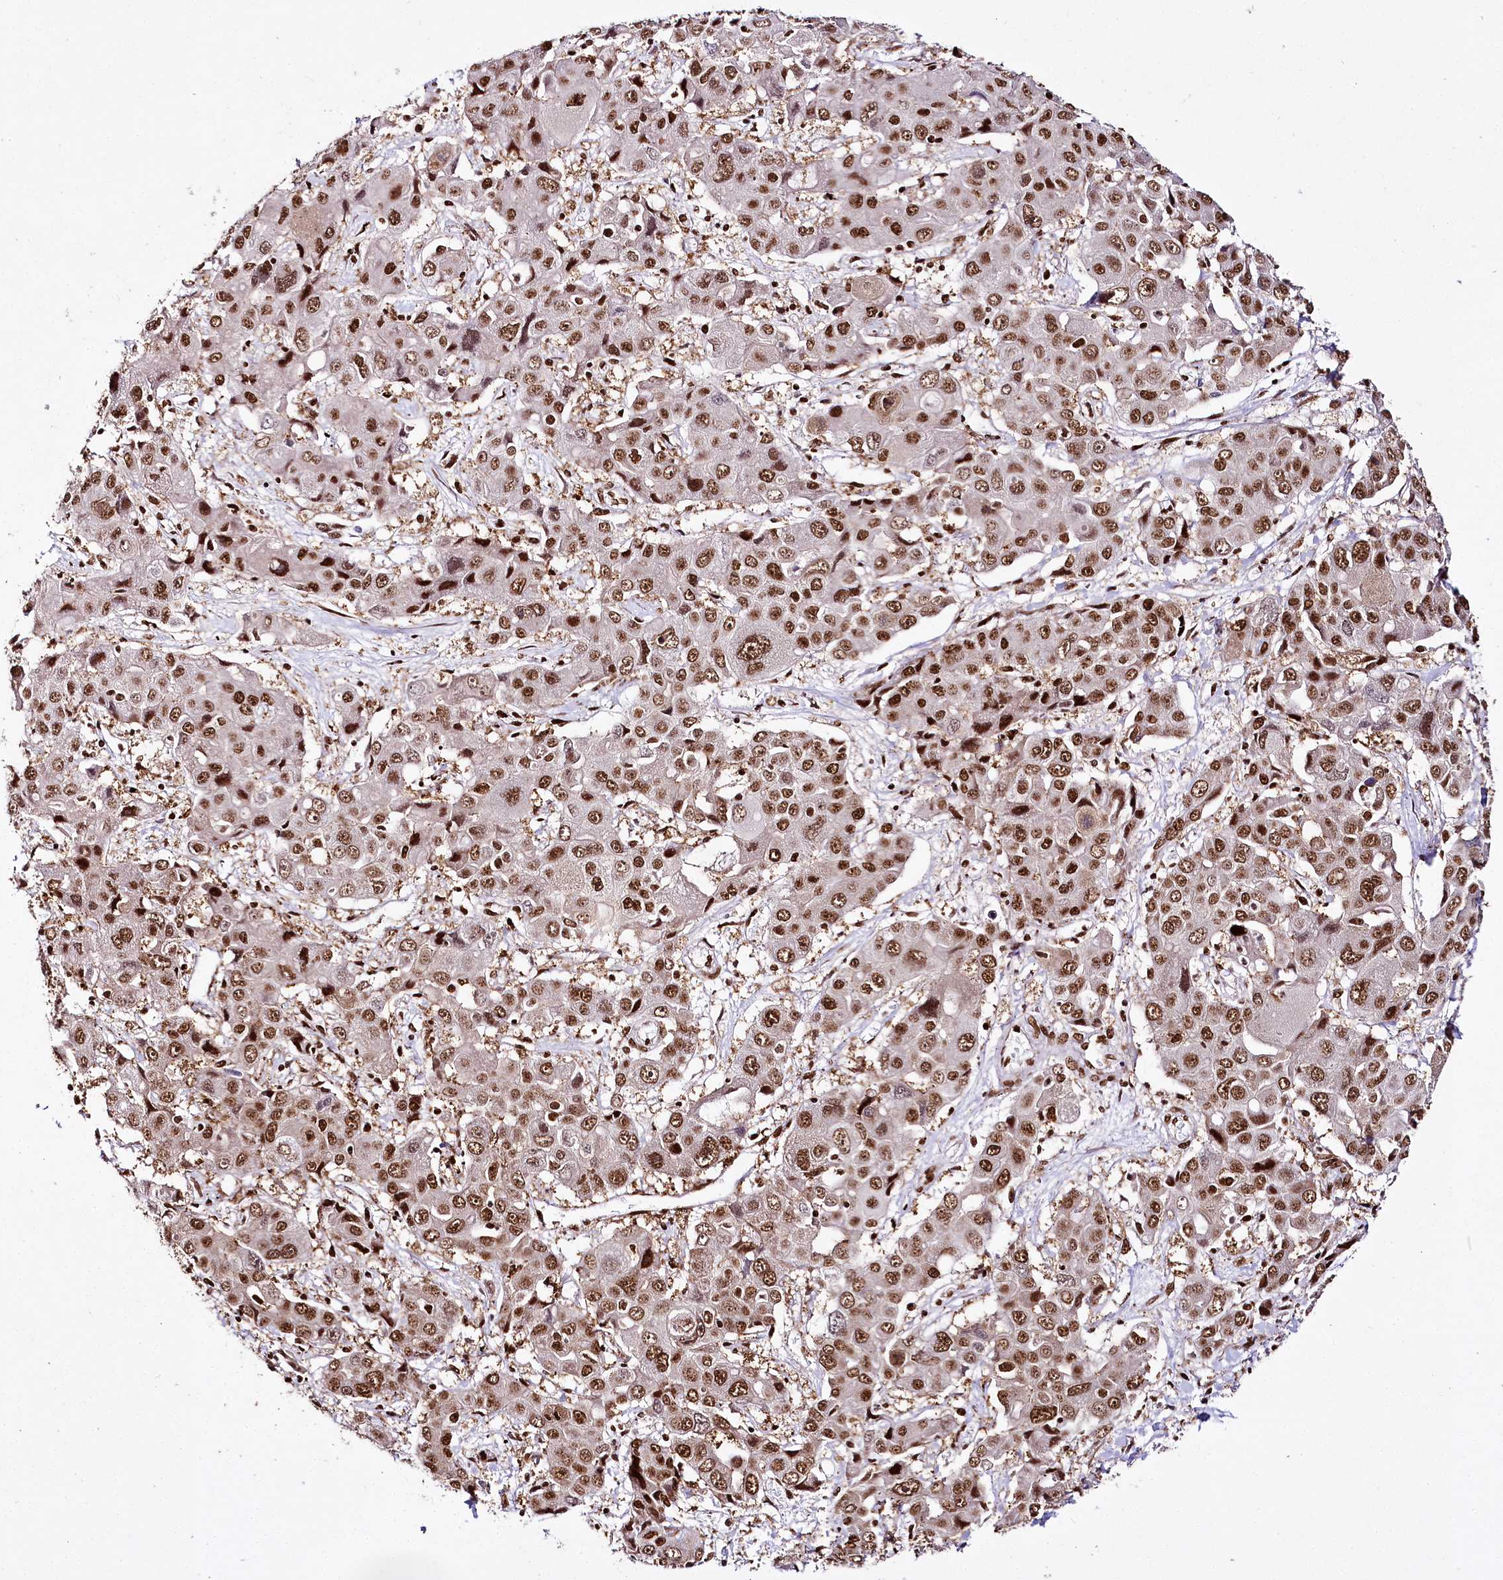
{"staining": {"intensity": "strong", "quantity": ">75%", "location": "nuclear"}, "tissue": "liver cancer", "cell_type": "Tumor cells", "image_type": "cancer", "snomed": [{"axis": "morphology", "description": "Cholangiocarcinoma"}, {"axis": "topography", "description": "Liver"}], "caption": "Liver cholangiocarcinoma stained for a protein (brown) exhibits strong nuclear positive expression in about >75% of tumor cells.", "gene": "SMARCE1", "patient": {"sex": "male", "age": 67}}